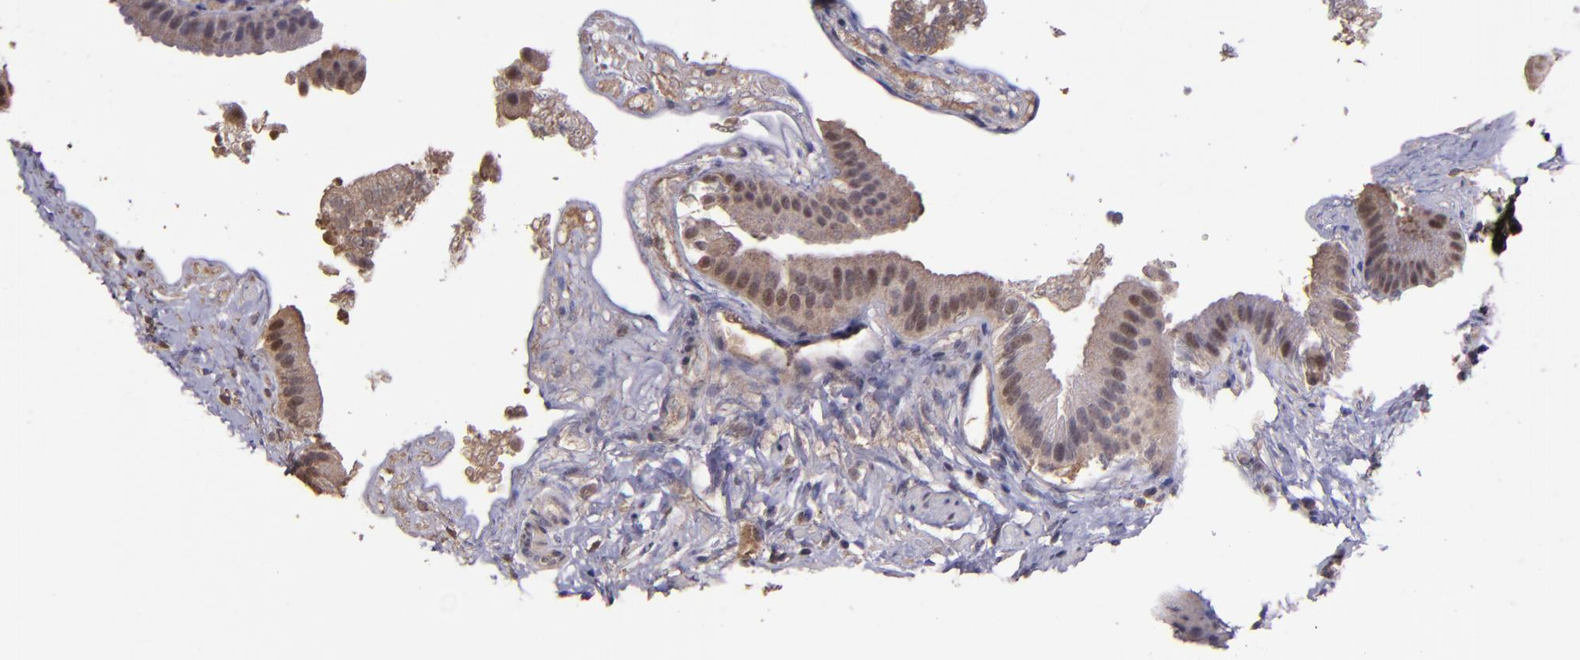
{"staining": {"intensity": "moderate", "quantity": ">75%", "location": "cytoplasmic/membranous,nuclear"}, "tissue": "gallbladder", "cell_type": "Glandular cells", "image_type": "normal", "snomed": [{"axis": "morphology", "description": "Normal tissue, NOS"}, {"axis": "topography", "description": "Gallbladder"}], "caption": "This image exhibits IHC staining of benign gallbladder, with medium moderate cytoplasmic/membranous,nuclear positivity in about >75% of glandular cells.", "gene": "SERPINF2", "patient": {"sex": "female", "age": 24}}